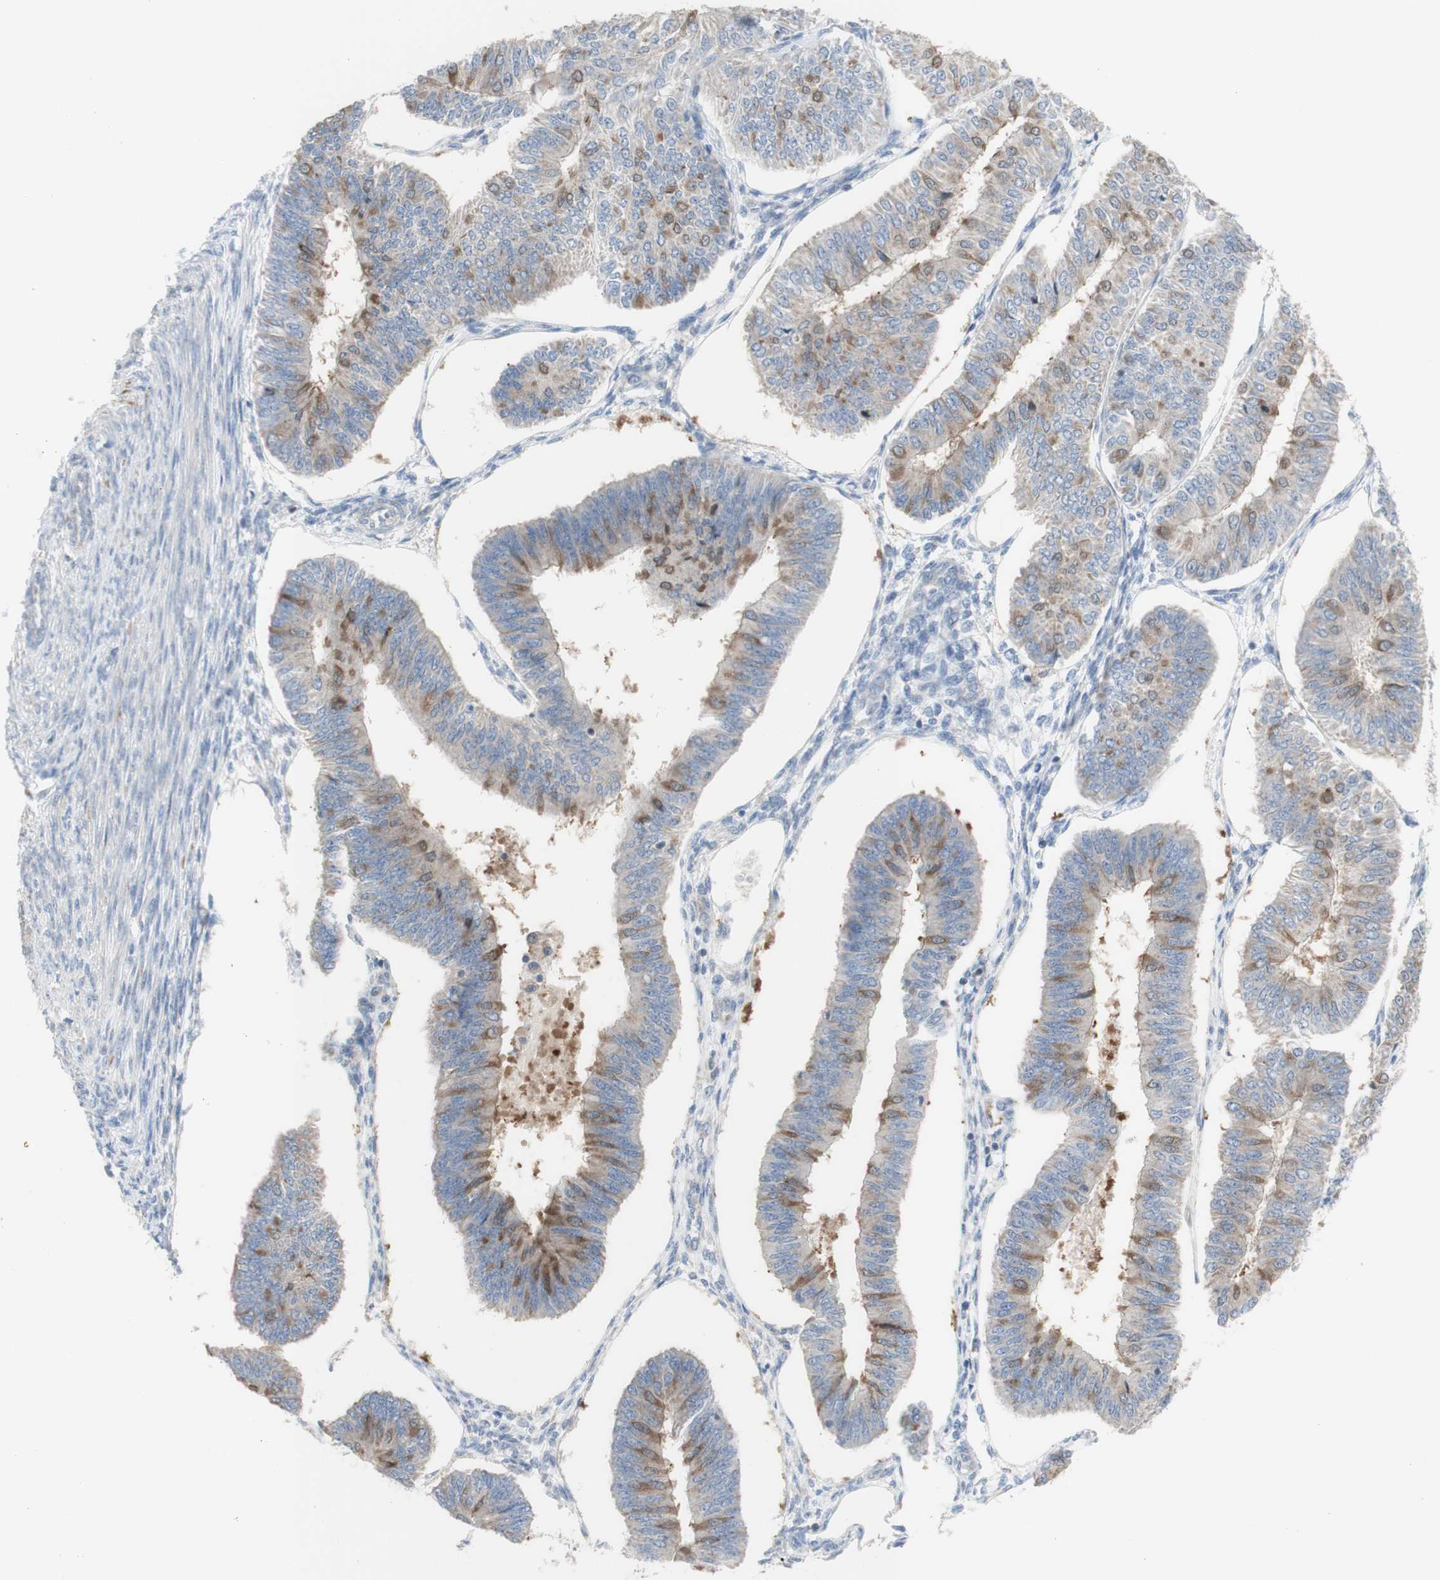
{"staining": {"intensity": "moderate", "quantity": "25%-75%", "location": "cytoplasmic/membranous"}, "tissue": "endometrial cancer", "cell_type": "Tumor cells", "image_type": "cancer", "snomed": [{"axis": "morphology", "description": "Adenocarcinoma, NOS"}, {"axis": "topography", "description": "Endometrium"}], "caption": "Protein positivity by immunohistochemistry (IHC) reveals moderate cytoplasmic/membranous staining in about 25%-75% of tumor cells in adenocarcinoma (endometrial). (Brightfield microscopy of DAB IHC at high magnification).", "gene": "C3orf52", "patient": {"sex": "female", "age": 58}}